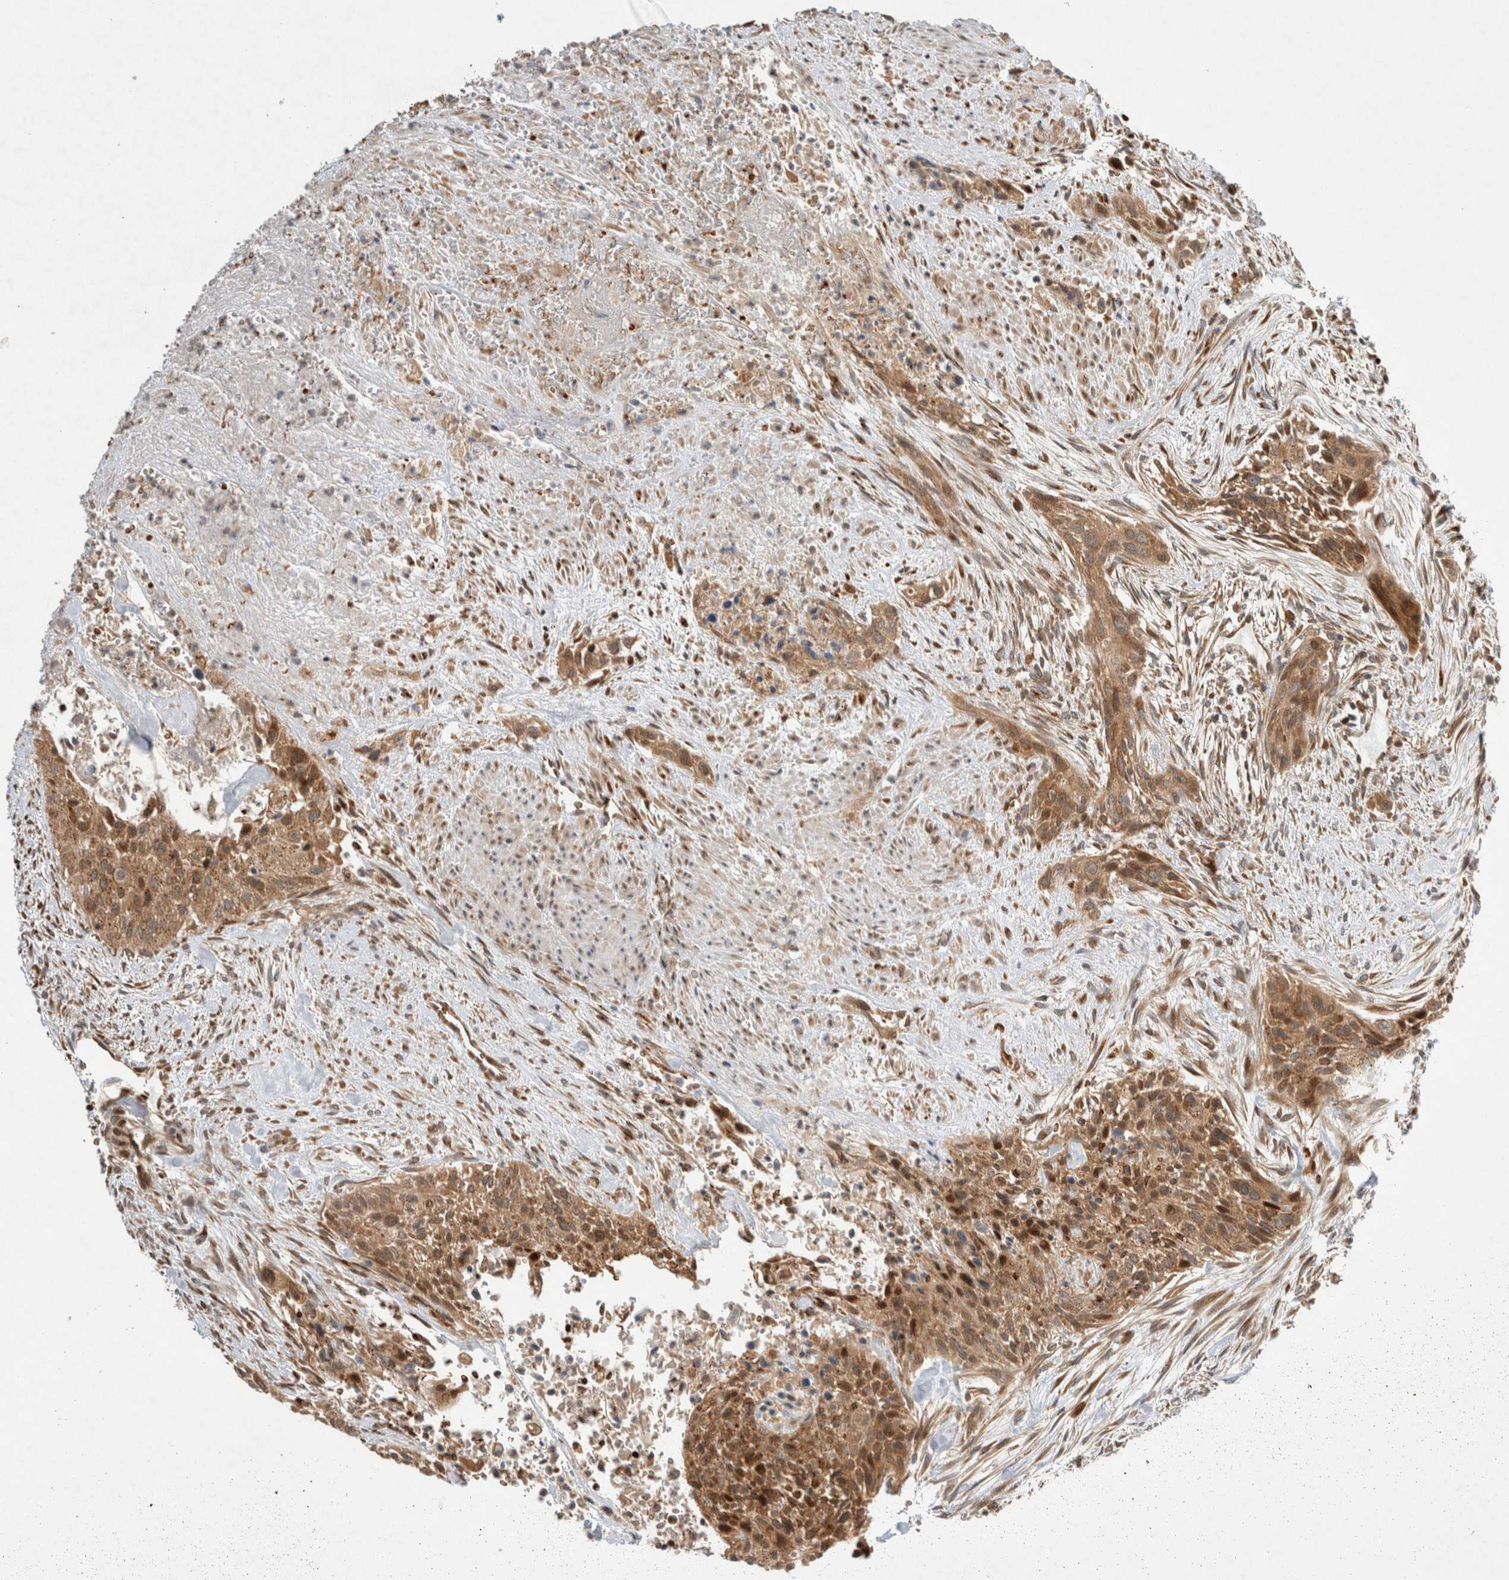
{"staining": {"intensity": "moderate", "quantity": ">75%", "location": "cytoplasmic/membranous,nuclear"}, "tissue": "urothelial cancer", "cell_type": "Tumor cells", "image_type": "cancer", "snomed": [{"axis": "morphology", "description": "Urothelial carcinoma, High grade"}, {"axis": "topography", "description": "Urinary bladder"}], "caption": "Immunohistochemistry (IHC) (DAB) staining of human high-grade urothelial carcinoma reveals moderate cytoplasmic/membranous and nuclear protein staining in approximately >75% of tumor cells.", "gene": "OTUD6B", "patient": {"sex": "male", "age": 35}}